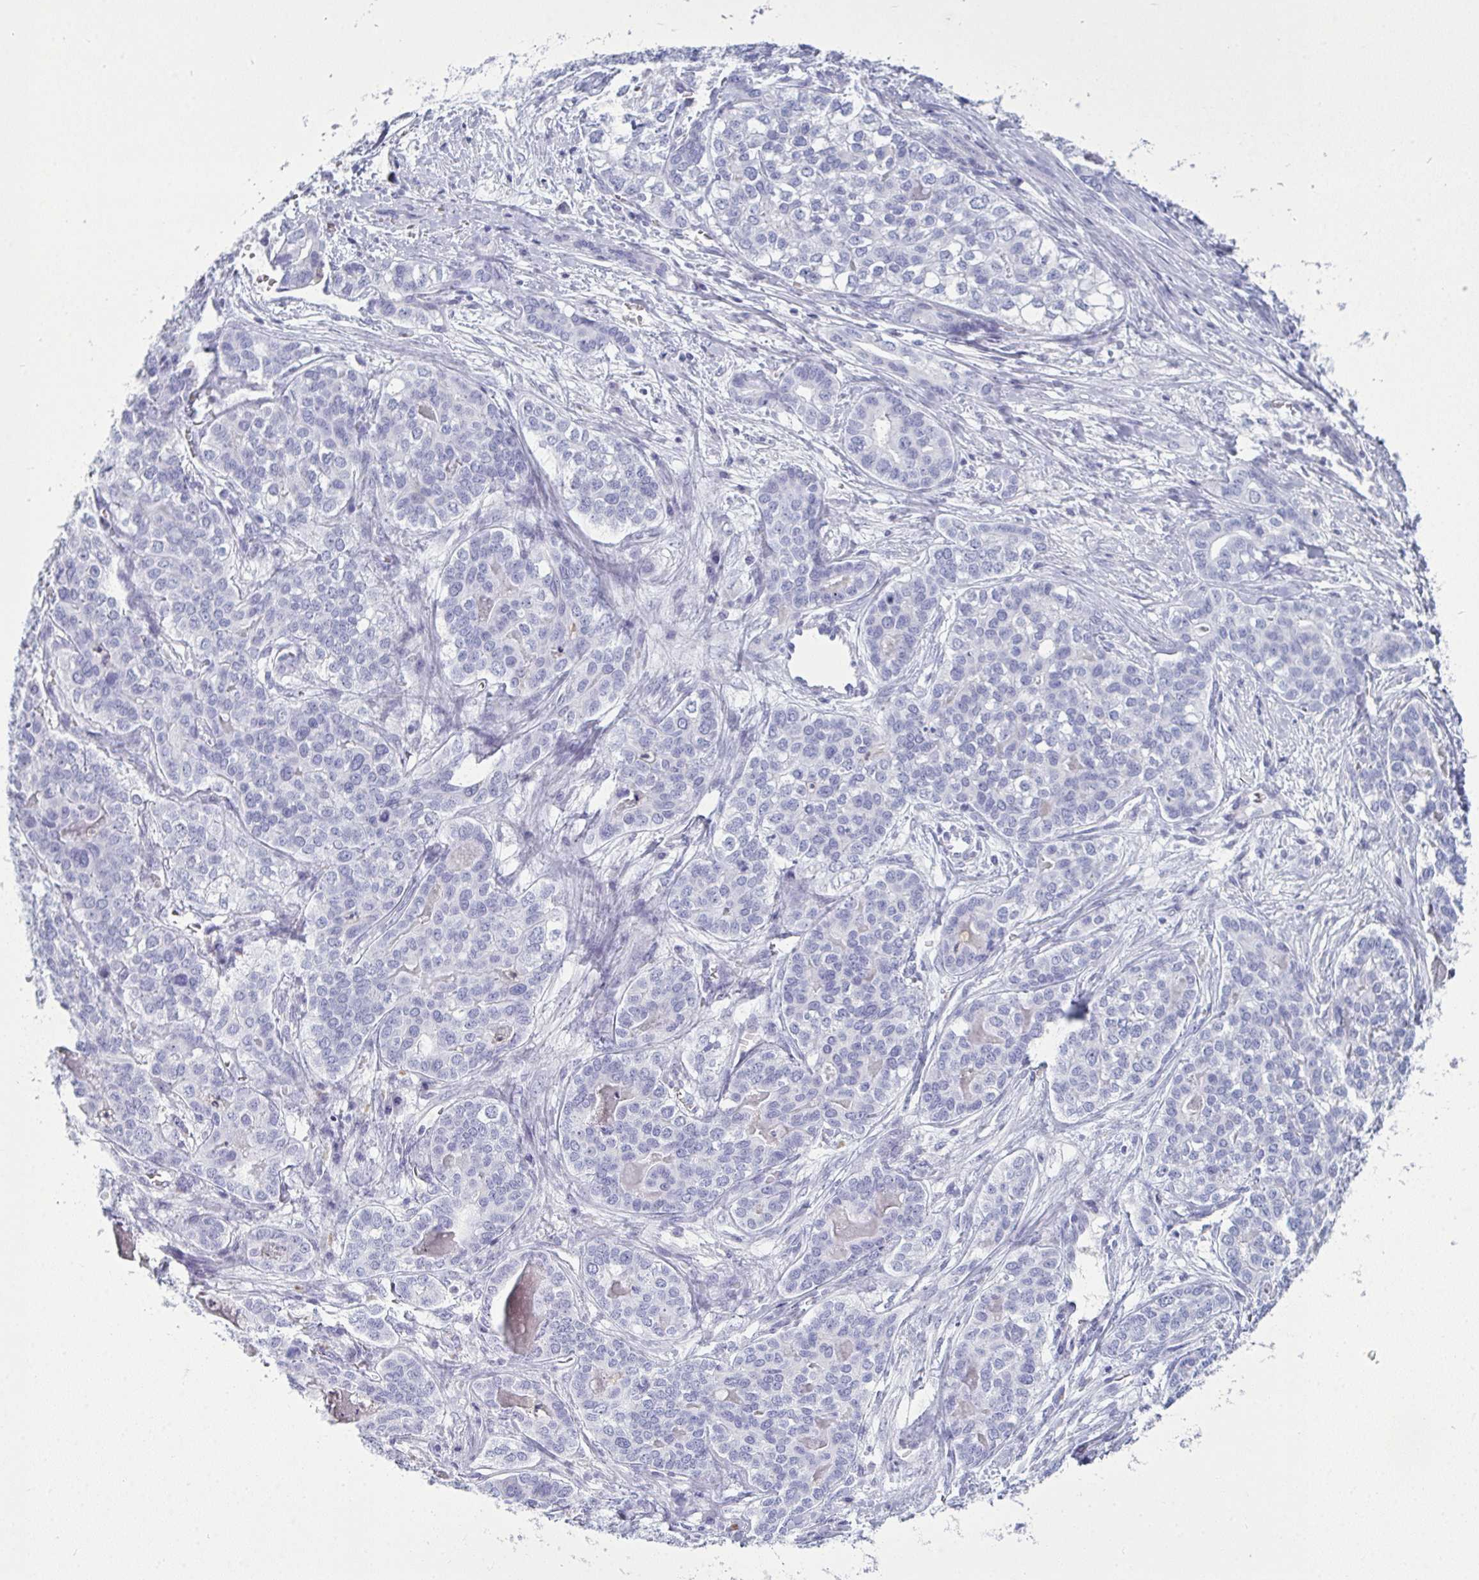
{"staining": {"intensity": "negative", "quantity": "none", "location": "none"}, "tissue": "liver cancer", "cell_type": "Tumor cells", "image_type": "cancer", "snomed": [{"axis": "morphology", "description": "Cholangiocarcinoma"}, {"axis": "topography", "description": "Liver"}], "caption": "High power microscopy micrograph of an IHC image of liver cholangiocarcinoma, revealing no significant expression in tumor cells.", "gene": "SERPINB10", "patient": {"sex": "male", "age": 56}}